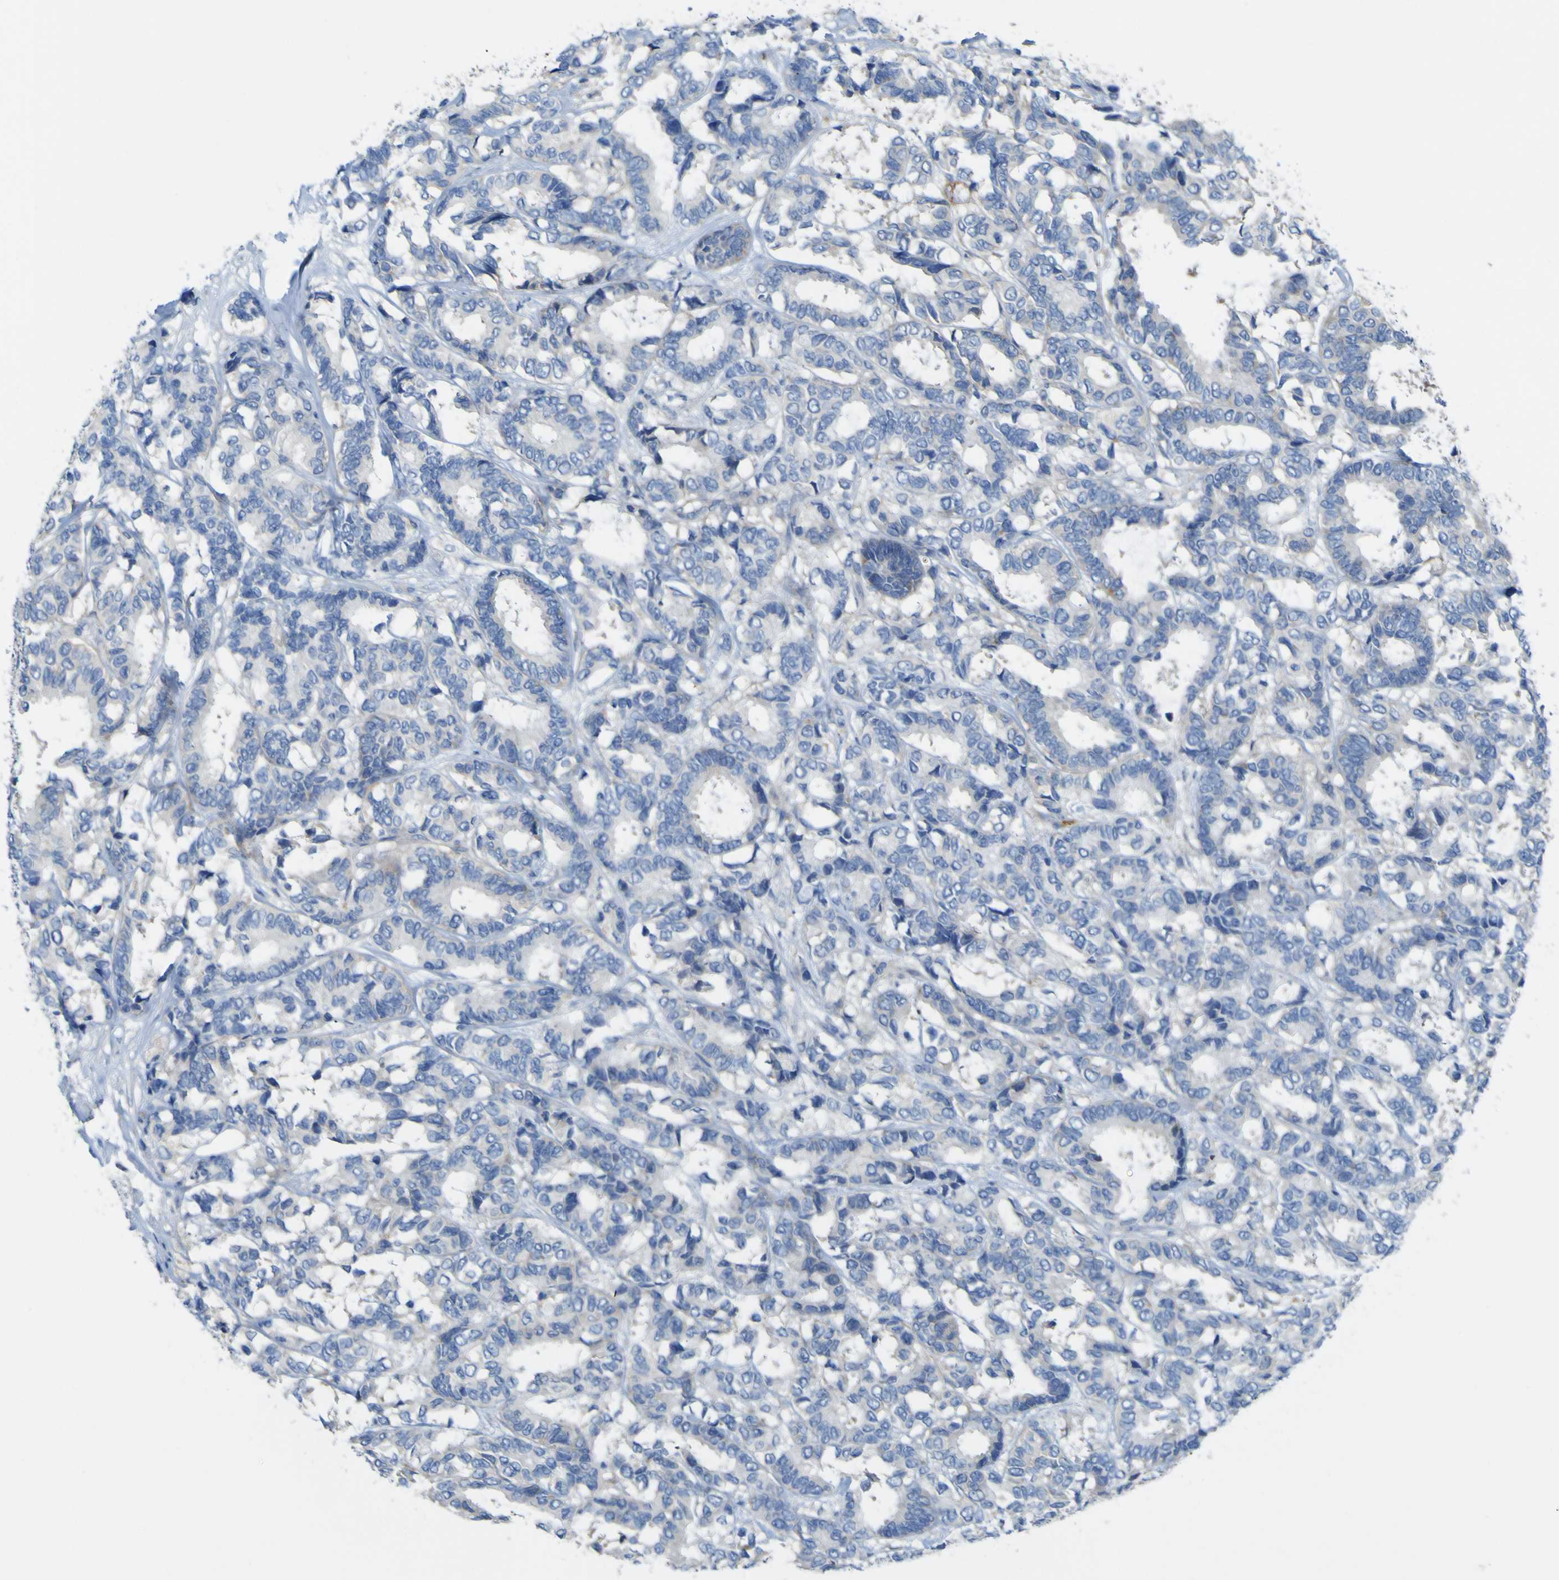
{"staining": {"intensity": "negative", "quantity": "none", "location": "none"}, "tissue": "breast cancer", "cell_type": "Tumor cells", "image_type": "cancer", "snomed": [{"axis": "morphology", "description": "Duct carcinoma"}, {"axis": "topography", "description": "Breast"}], "caption": "Immunohistochemical staining of human breast cancer (invasive ductal carcinoma) exhibits no significant expression in tumor cells.", "gene": "MYEOV", "patient": {"sex": "female", "age": 87}}